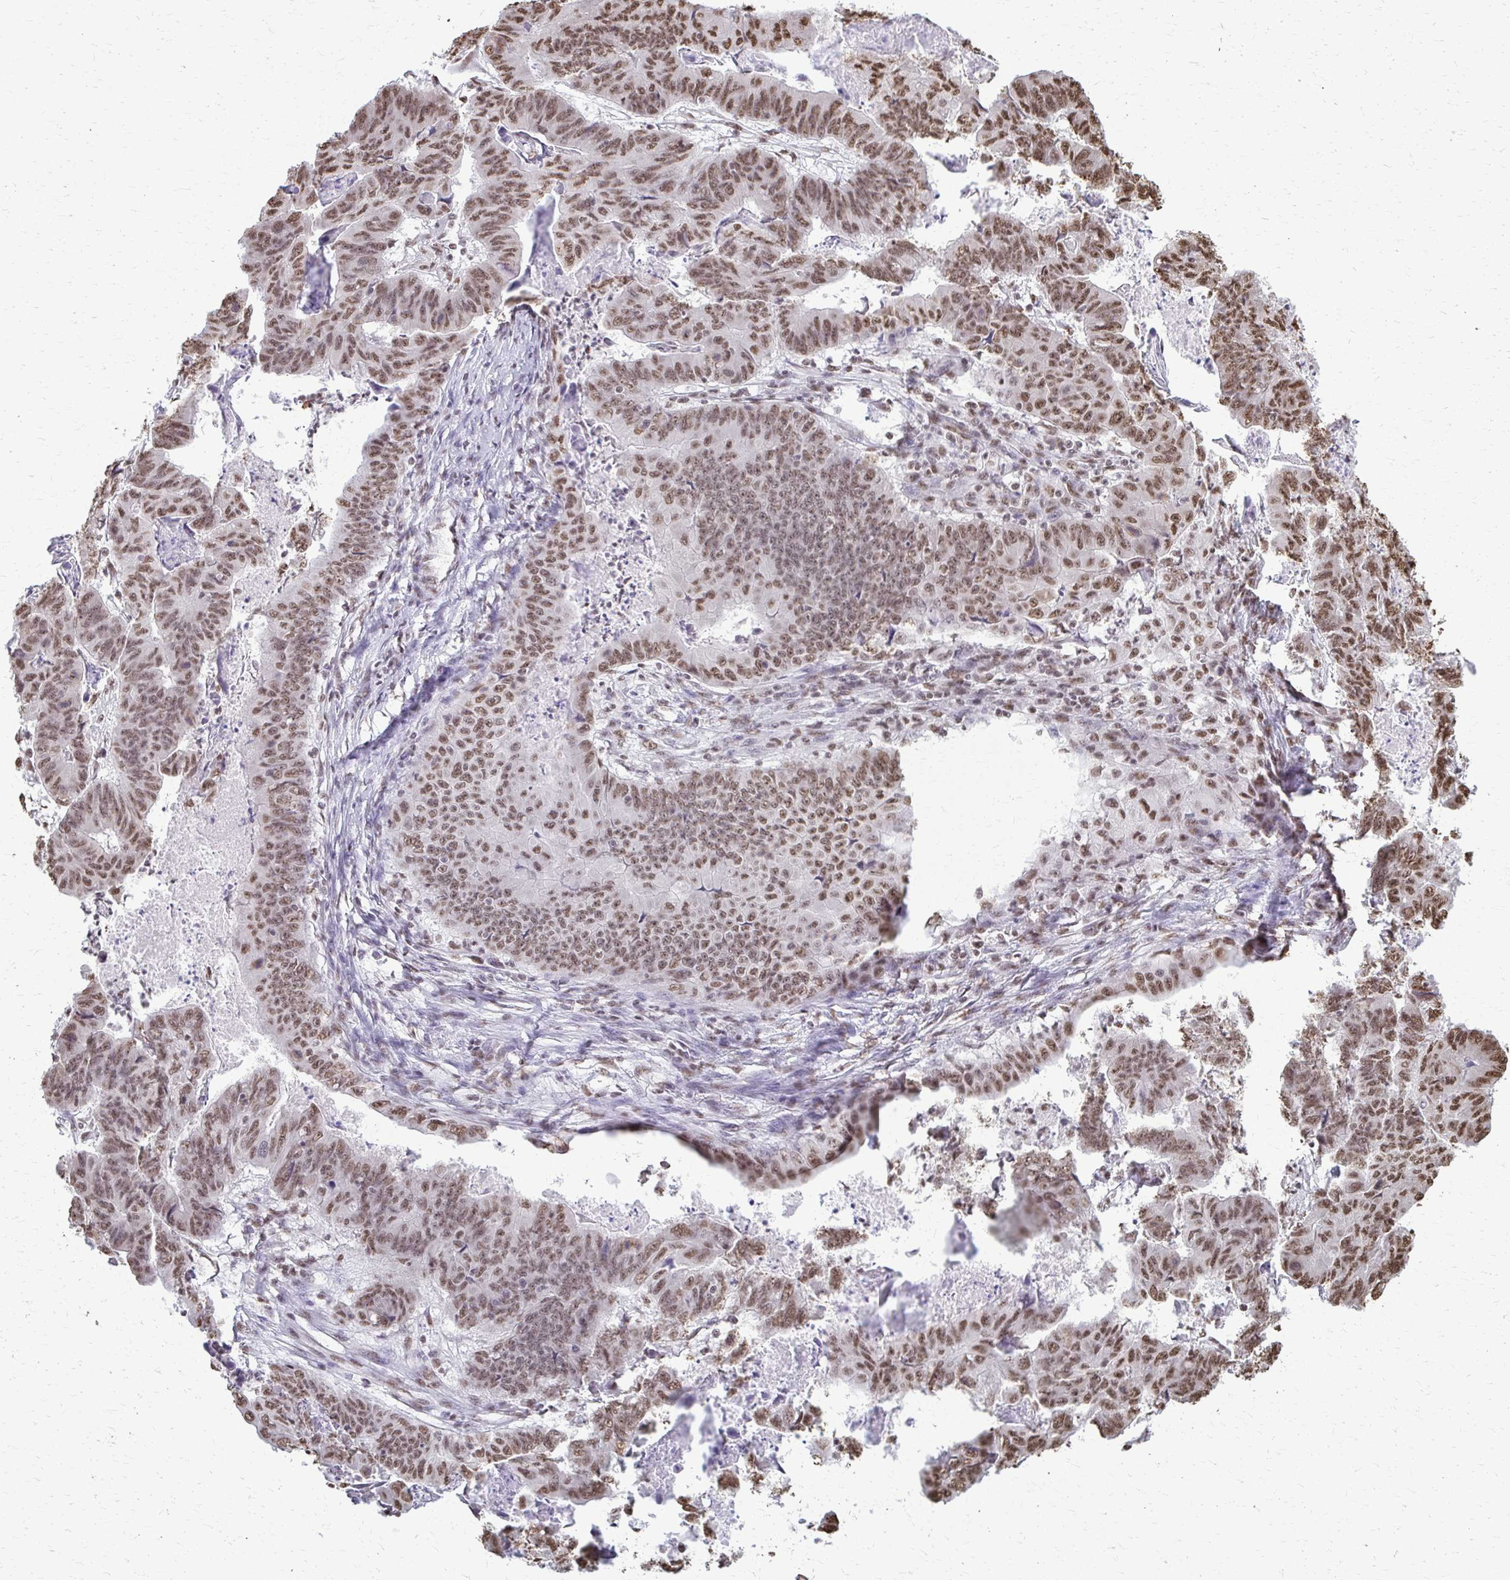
{"staining": {"intensity": "moderate", "quantity": ">75%", "location": "nuclear"}, "tissue": "stomach cancer", "cell_type": "Tumor cells", "image_type": "cancer", "snomed": [{"axis": "morphology", "description": "Adenocarcinoma, NOS"}, {"axis": "topography", "description": "Stomach, lower"}], "caption": "Immunohistochemical staining of adenocarcinoma (stomach) demonstrates moderate nuclear protein expression in approximately >75% of tumor cells.", "gene": "SNRPA", "patient": {"sex": "male", "age": 77}}